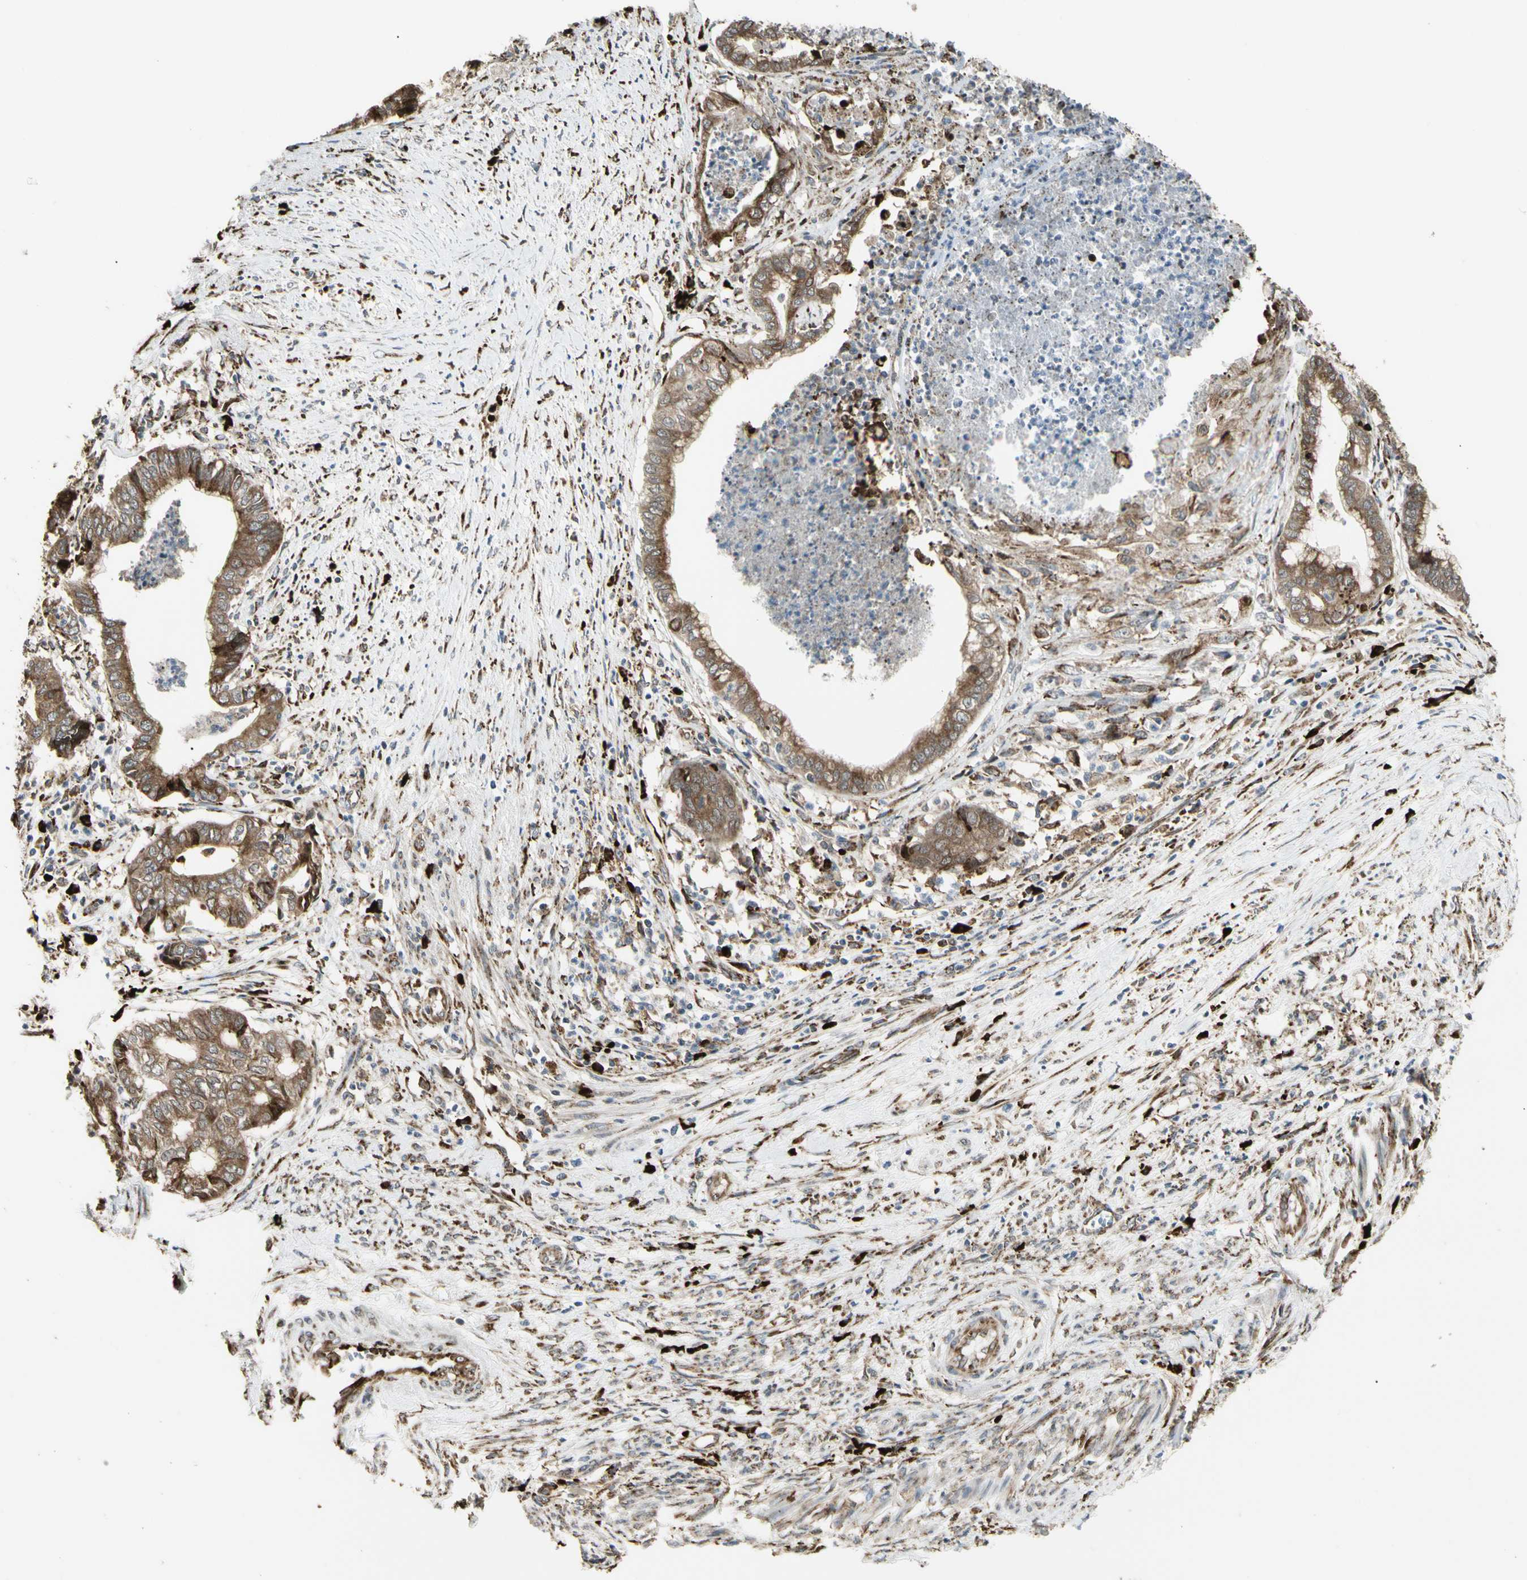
{"staining": {"intensity": "moderate", "quantity": ">75%", "location": "cytoplasmic/membranous"}, "tissue": "endometrial cancer", "cell_type": "Tumor cells", "image_type": "cancer", "snomed": [{"axis": "morphology", "description": "Necrosis, NOS"}, {"axis": "morphology", "description": "Adenocarcinoma, NOS"}, {"axis": "topography", "description": "Endometrium"}], "caption": "Human endometrial cancer (adenocarcinoma) stained for a protein (brown) shows moderate cytoplasmic/membranous positive expression in about >75% of tumor cells.", "gene": "HSP90B1", "patient": {"sex": "female", "age": 79}}